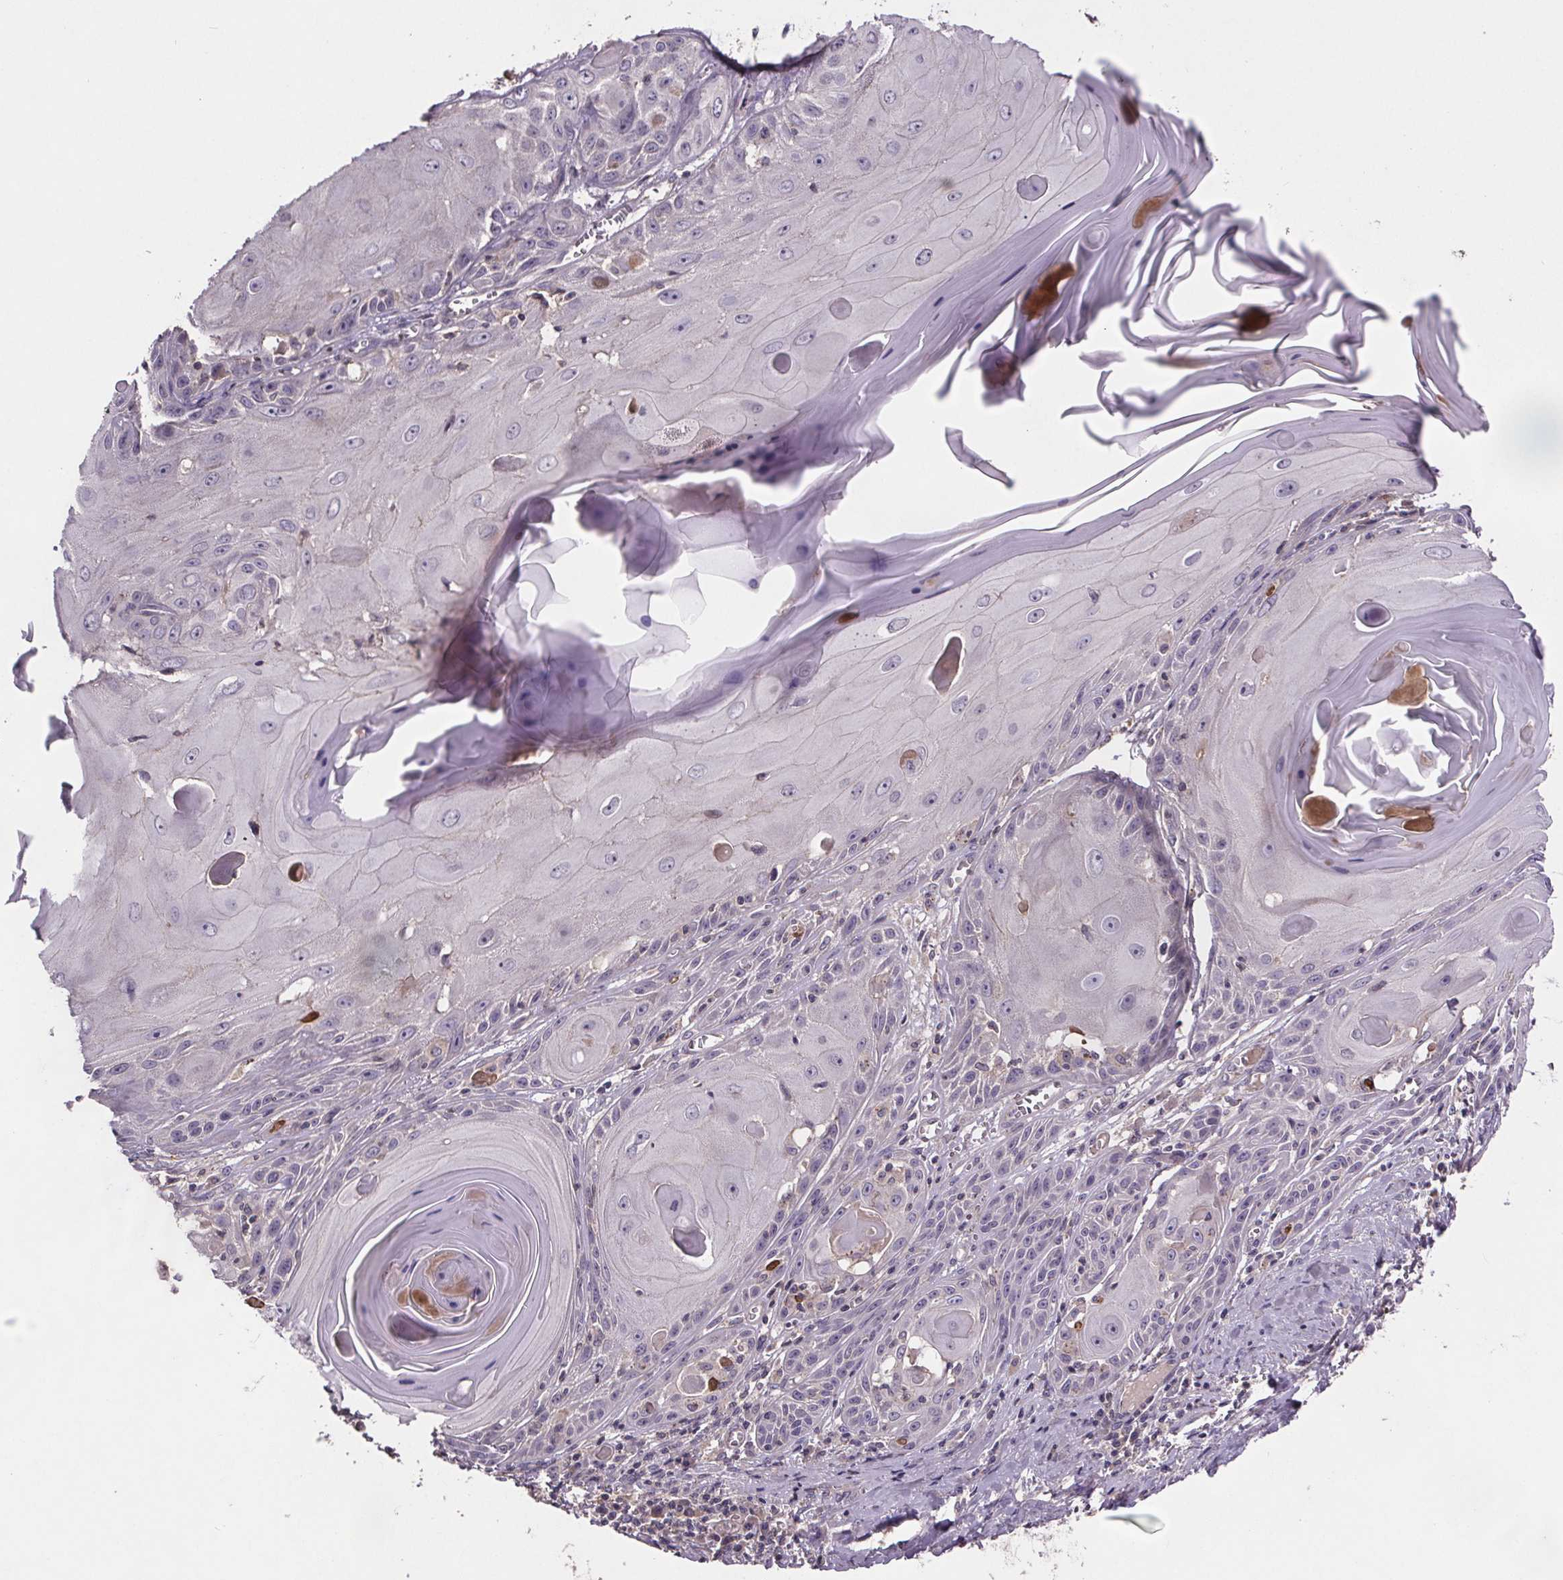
{"staining": {"intensity": "negative", "quantity": "none", "location": "none"}, "tissue": "skin cancer", "cell_type": "Tumor cells", "image_type": "cancer", "snomed": [{"axis": "morphology", "description": "Squamous cell carcinoma, NOS"}, {"axis": "topography", "description": "Skin"}, {"axis": "topography", "description": "Vulva"}], "caption": "The immunohistochemistry (IHC) image has no significant expression in tumor cells of skin cancer tissue. Brightfield microscopy of IHC stained with DAB (3,3'-diaminobenzidine) (brown) and hematoxylin (blue), captured at high magnification.", "gene": "CLN3", "patient": {"sex": "female", "age": 85}}